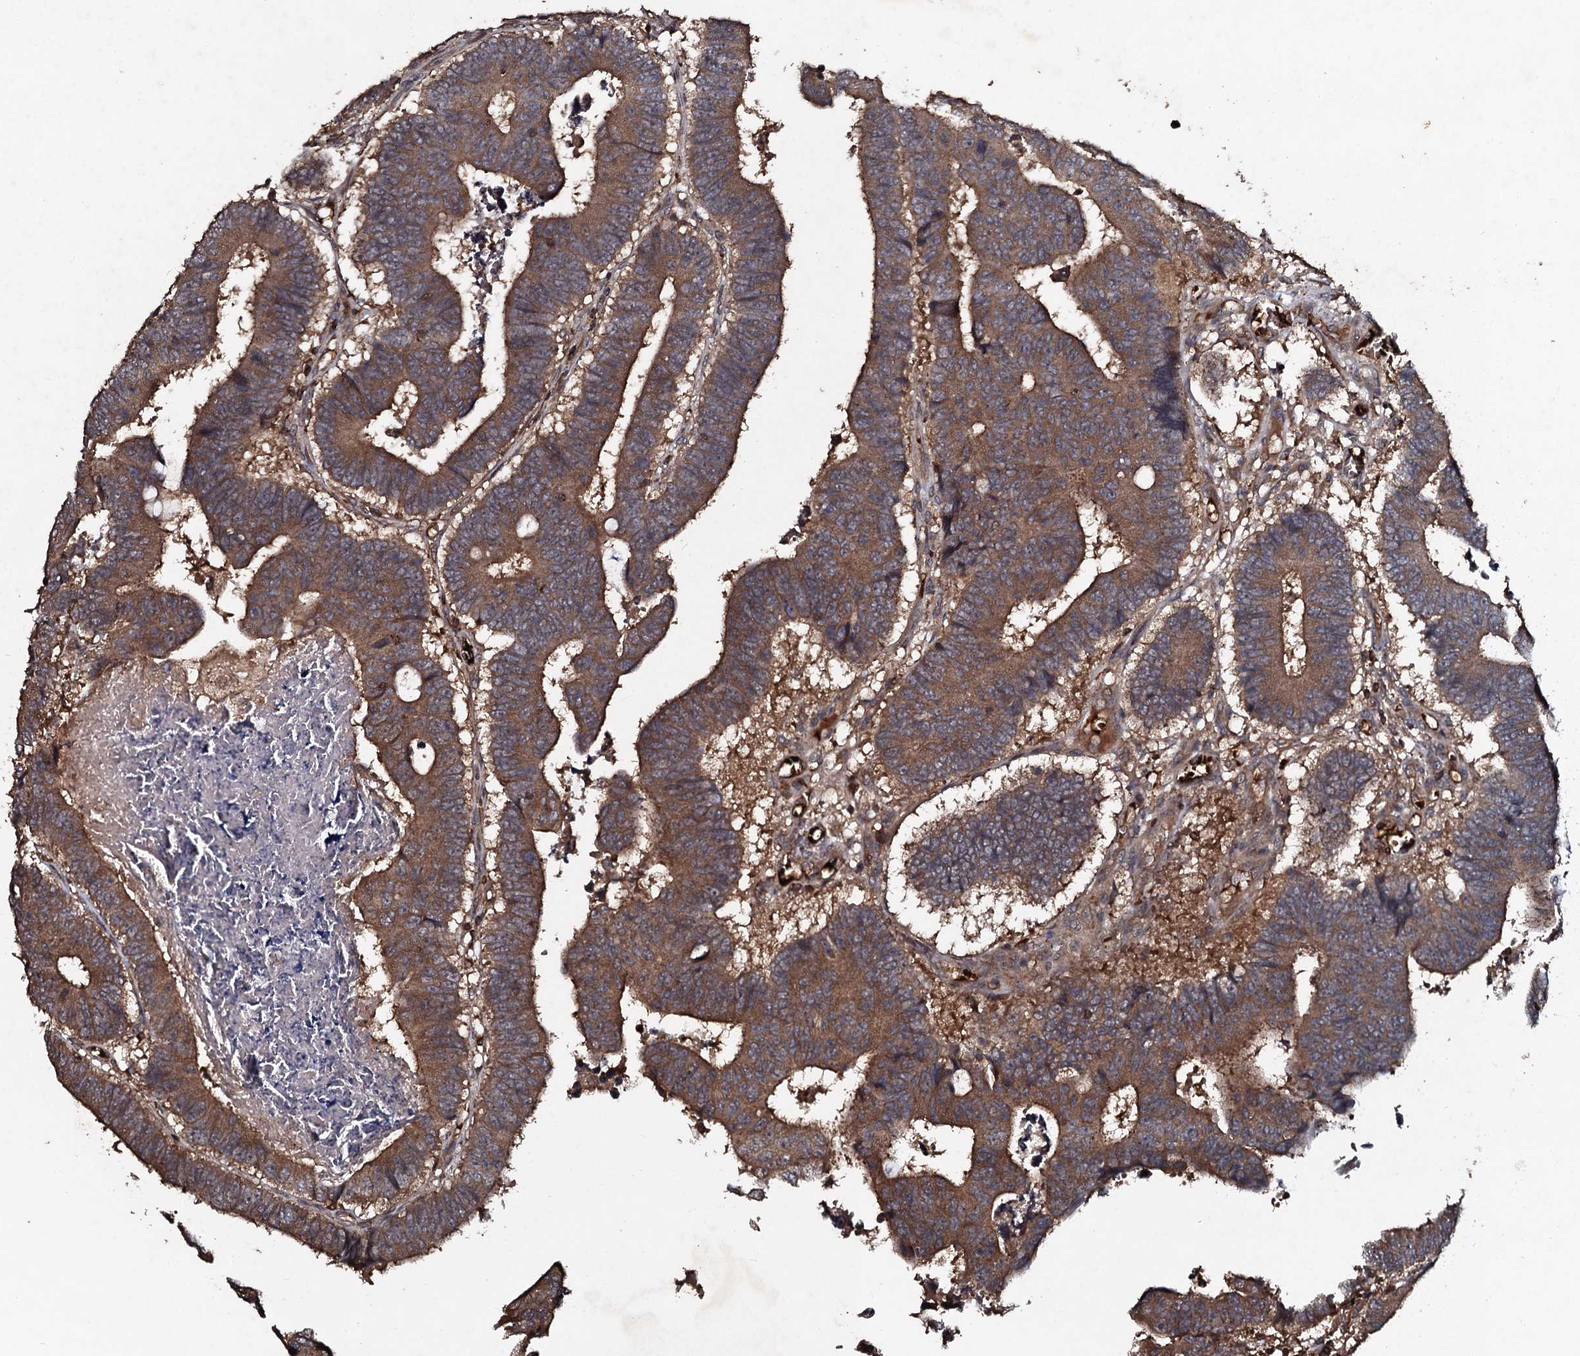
{"staining": {"intensity": "moderate", "quantity": ">75%", "location": "cytoplasmic/membranous"}, "tissue": "colorectal cancer", "cell_type": "Tumor cells", "image_type": "cancer", "snomed": [{"axis": "morphology", "description": "Adenocarcinoma, NOS"}, {"axis": "topography", "description": "Rectum"}], "caption": "There is medium levels of moderate cytoplasmic/membranous positivity in tumor cells of colorectal adenocarcinoma, as demonstrated by immunohistochemical staining (brown color).", "gene": "ADGRG3", "patient": {"sex": "male", "age": 84}}